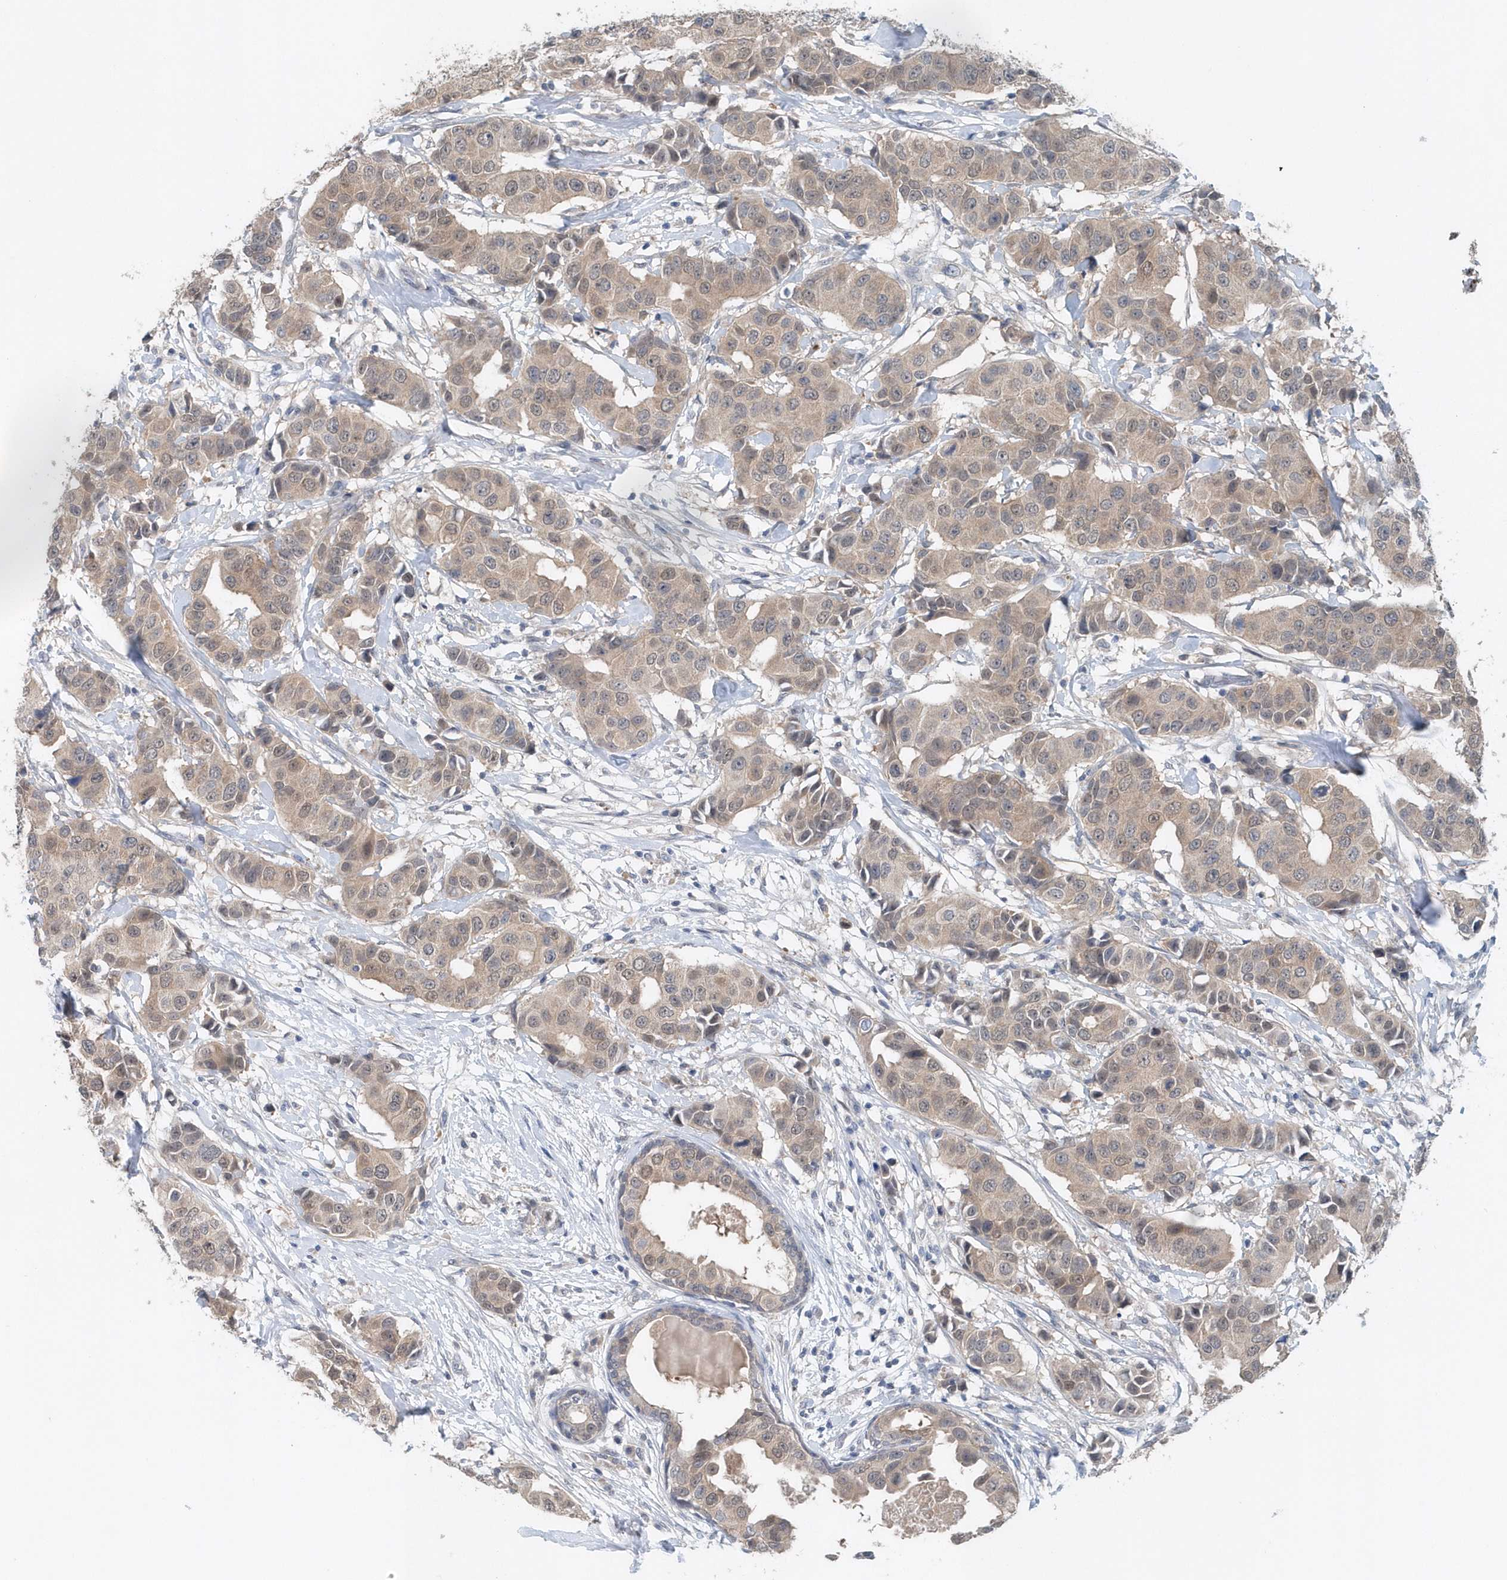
{"staining": {"intensity": "weak", "quantity": ">75%", "location": "cytoplasmic/membranous,nuclear"}, "tissue": "breast cancer", "cell_type": "Tumor cells", "image_type": "cancer", "snomed": [{"axis": "morphology", "description": "Normal tissue, NOS"}, {"axis": "morphology", "description": "Duct carcinoma"}, {"axis": "topography", "description": "Breast"}], "caption": "A brown stain shows weak cytoplasmic/membranous and nuclear positivity of a protein in invasive ductal carcinoma (breast) tumor cells.", "gene": "PFN2", "patient": {"sex": "female", "age": 39}}